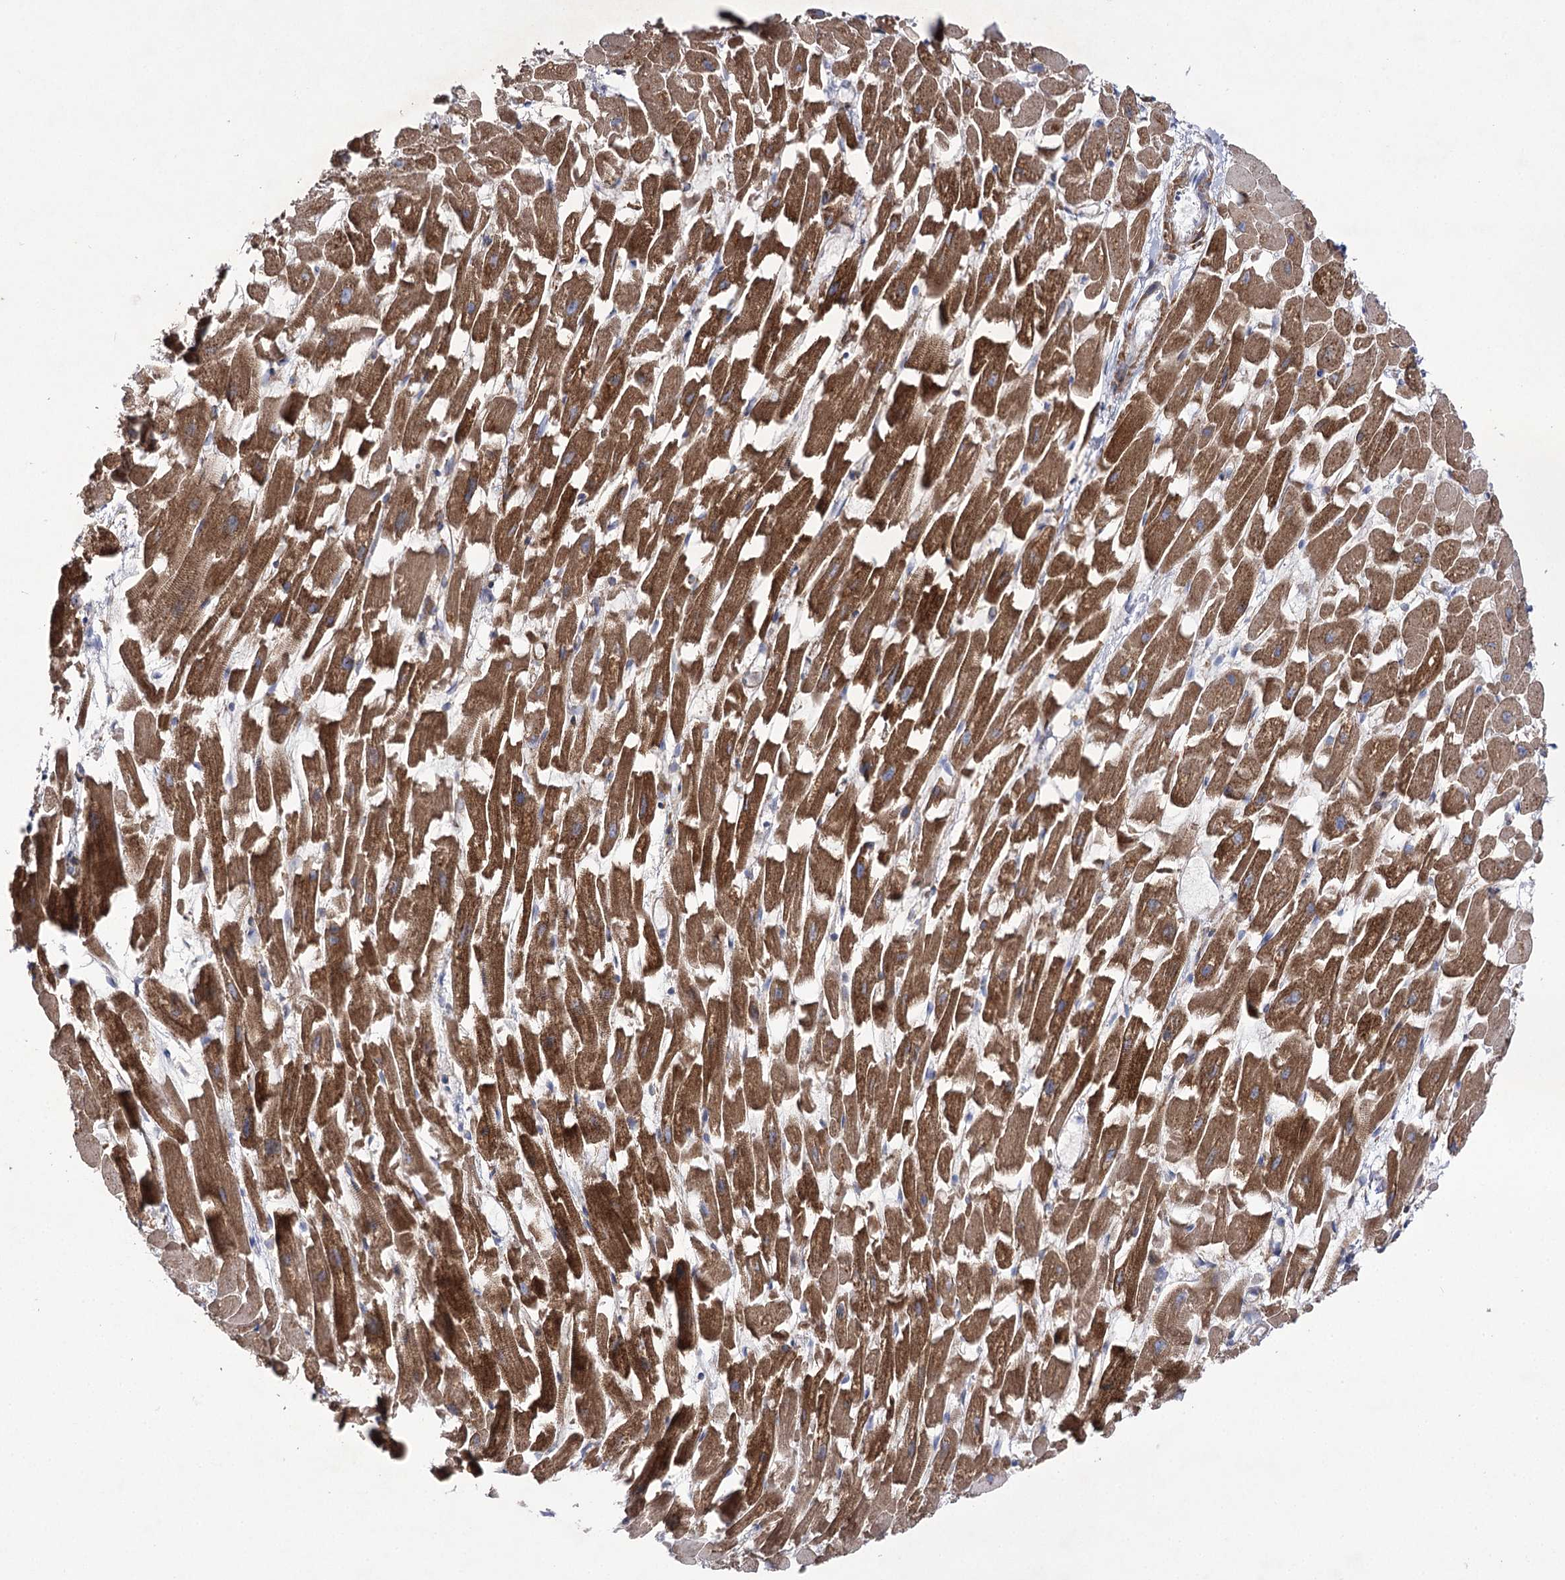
{"staining": {"intensity": "strong", "quantity": ">75%", "location": "cytoplasmic/membranous"}, "tissue": "heart muscle", "cell_type": "Cardiomyocytes", "image_type": "normal", "snomed": [{"axis": "morphology", "description": "Normal tissue, NOS"}, {"axis": "topography", "description": "Heart"}], "caption": "Immunohistochemistry photomicrograph of benign heart muscle: heart muscle stained using IHC demonstrates high levels of strong protein expression localized specifically in the cytoplasmic/membranous of cardiomyocytes, appearing as a cytoplasmic/membranous brown color.", "gene": "COX15", "patient": {"sex": "female", "age": 64}}